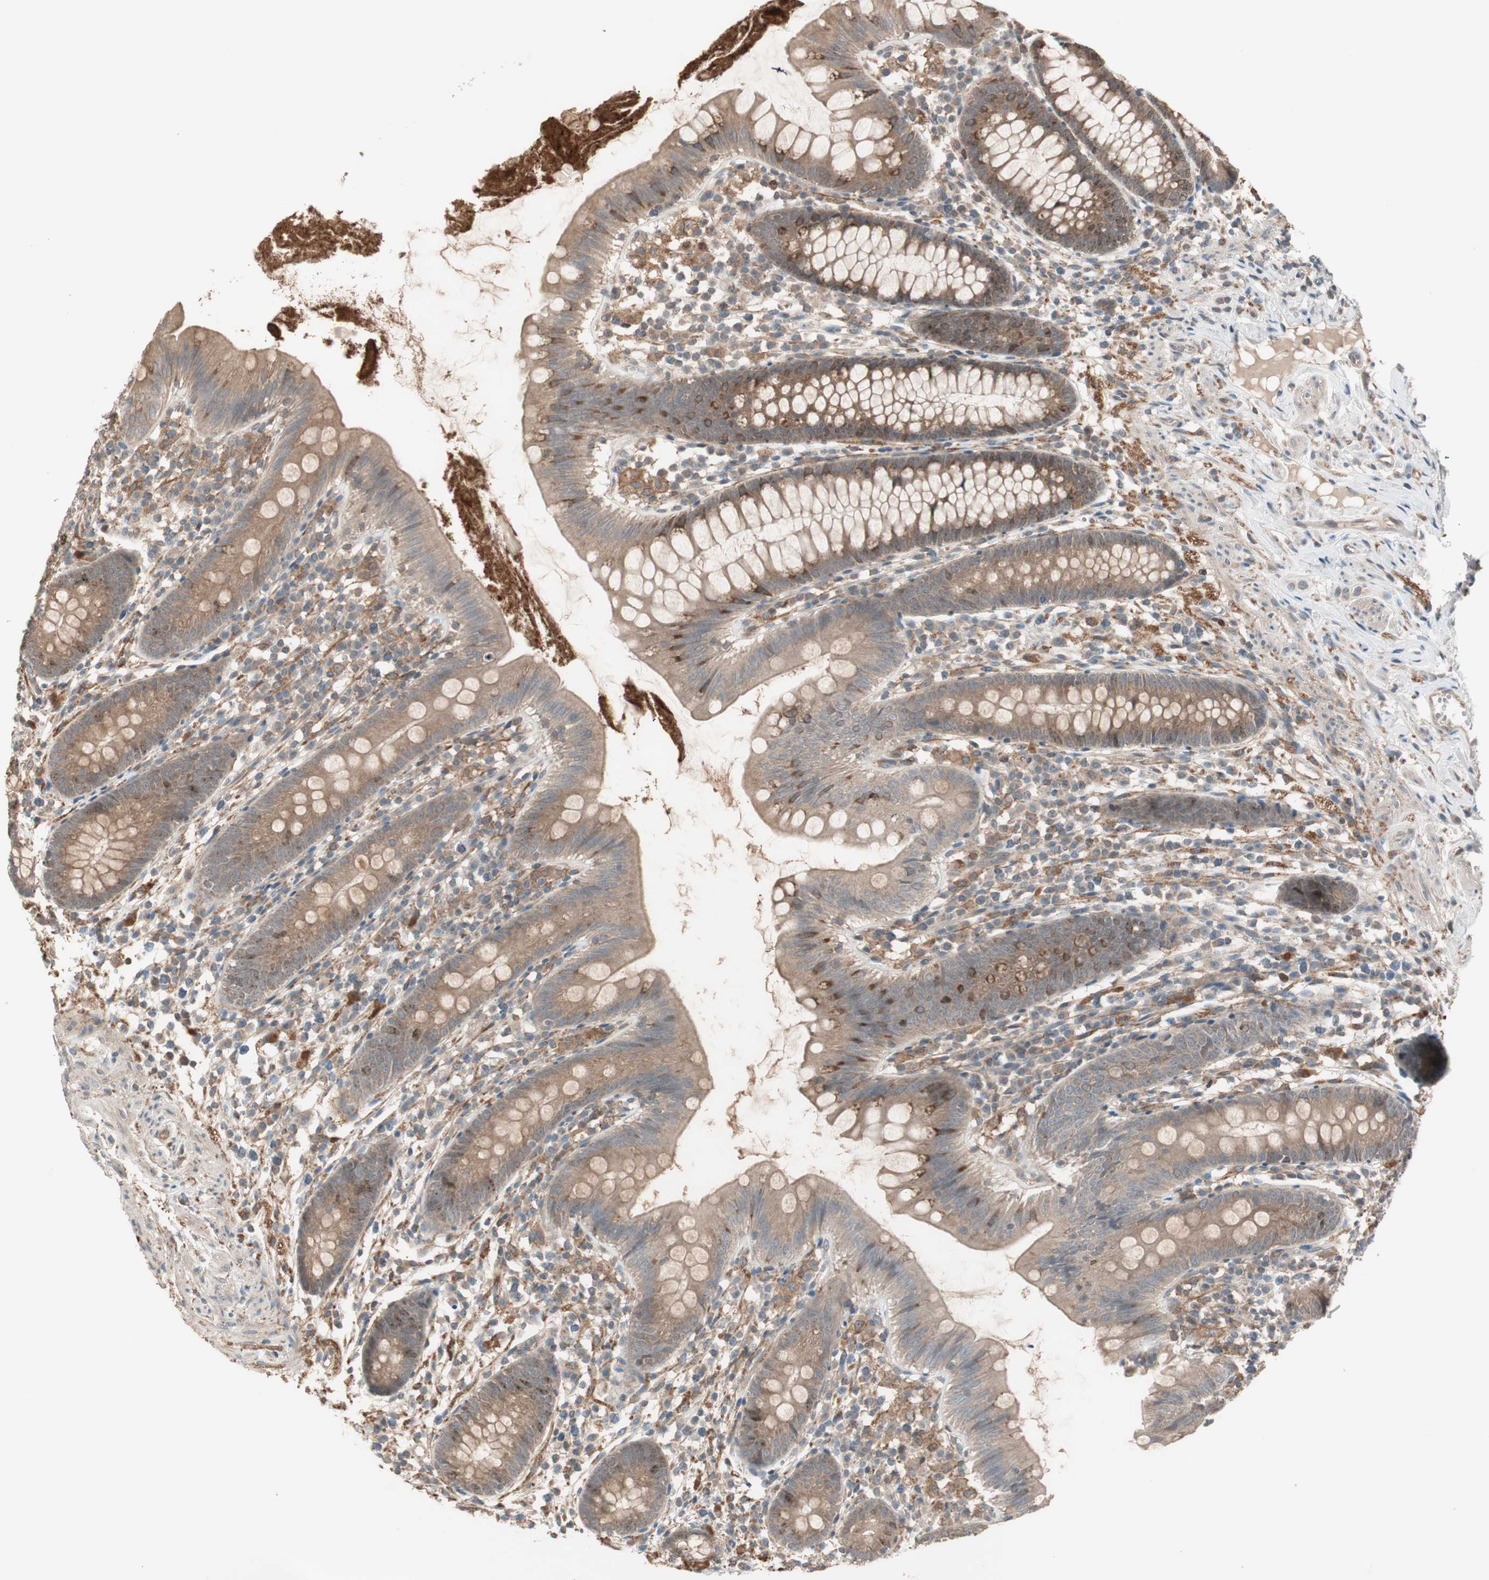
{"staining": {"intensity": "weak", "quantity": ">75%", "location": "cytoplasmic/membranous"}, "tissue": "appendix", "cell_type": "Glandular cells", "image_type": "normal", "snomed": [{"axis": "morphology", "description": "Normal tissue, NOS"}, {"axis": "topography", "description": "Appendix"}], "caption": "Glandular cells demonstrate low levels of weak cytoplasmic/membranous staining in approximately >75% of cells in benign appendix.", "gene": "ATP6AP2", "patient": {"sex": "male", "age": 52}}